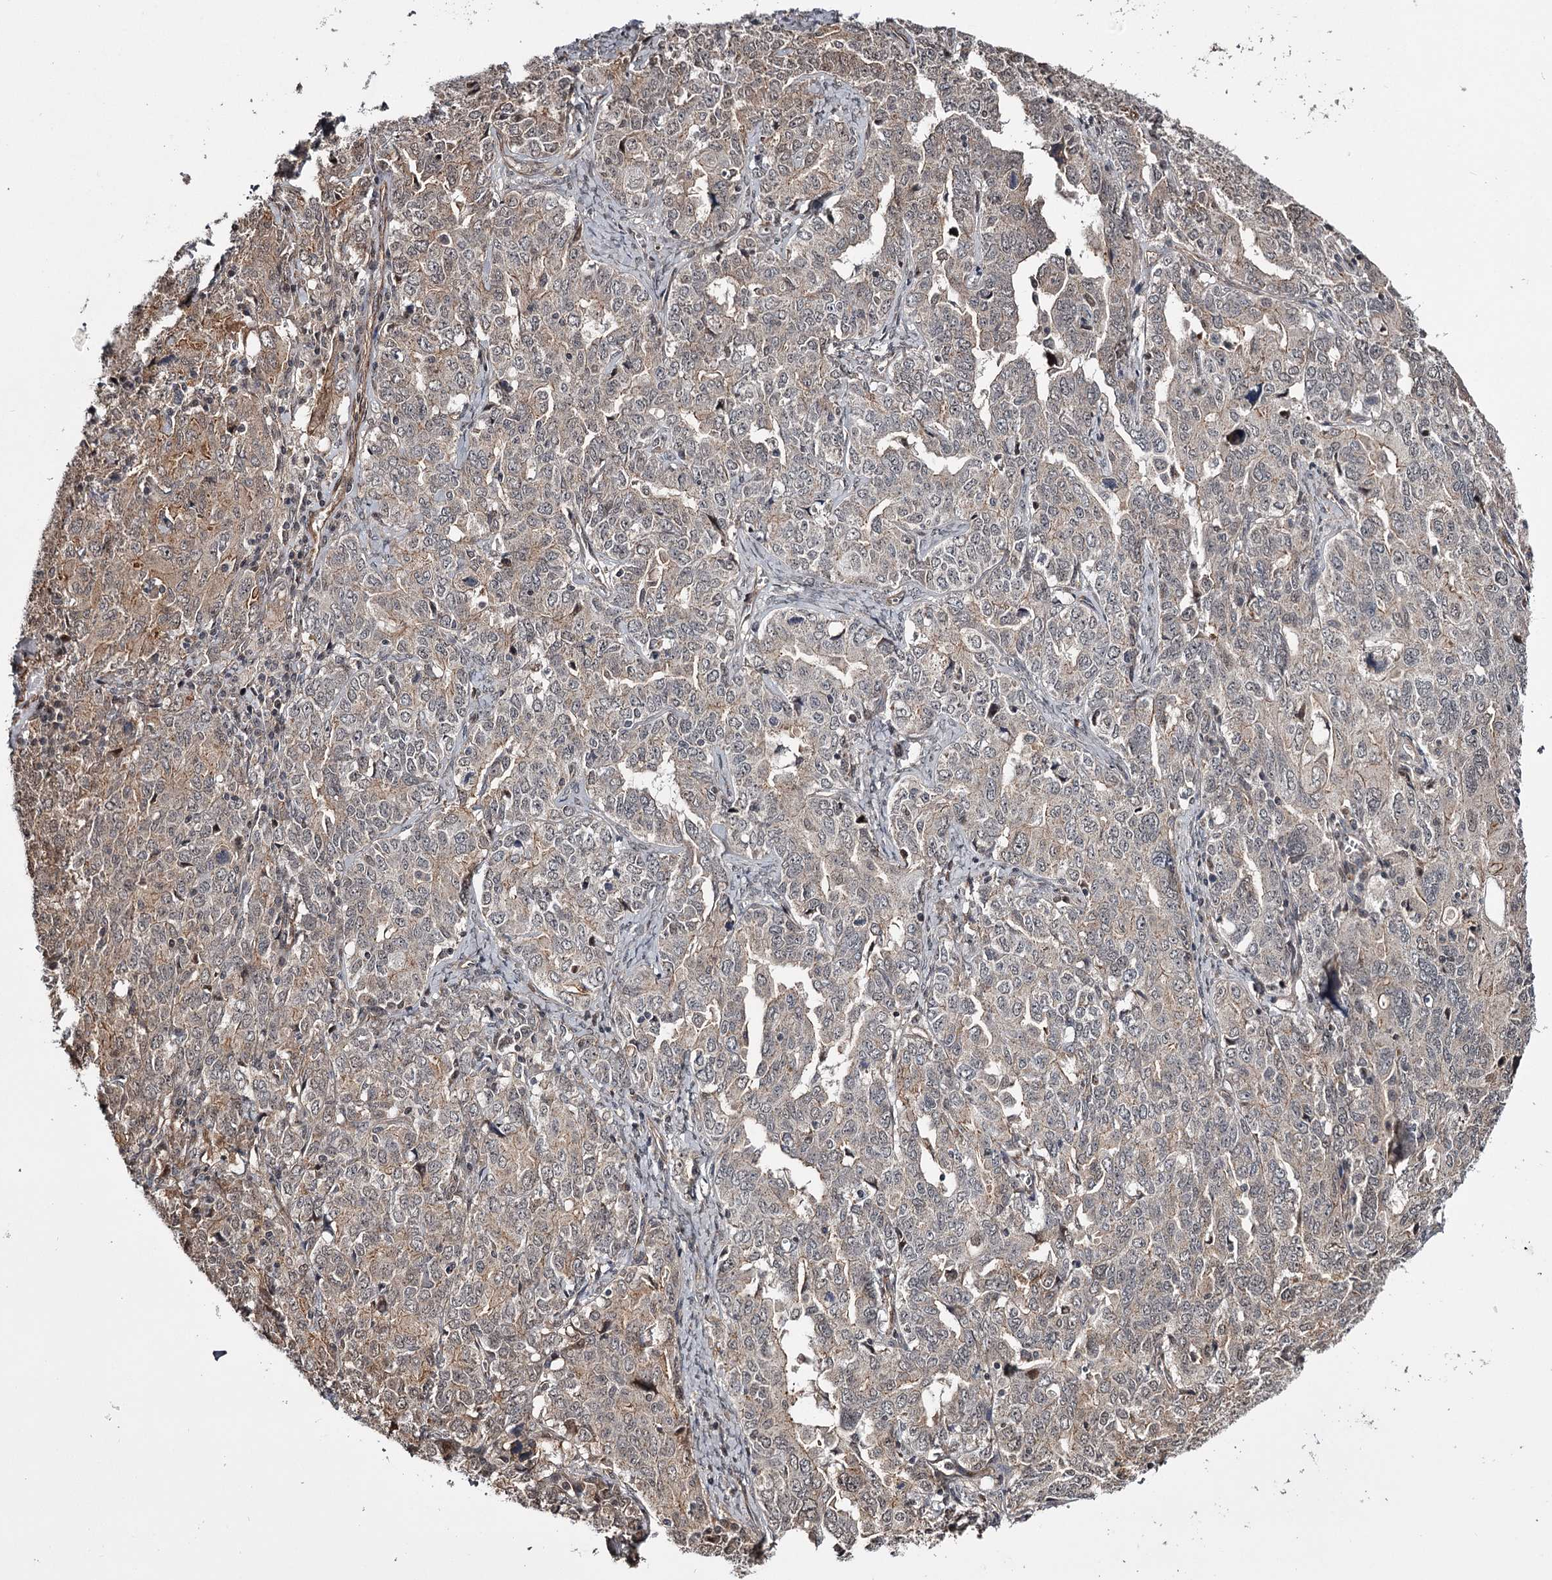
{"staining": {"intensity": "weak", "quantity": "25%-75%", "location": "cytoplasmic/membranous"}, "tissue": "ovarian cancer", "cell_type": "Tumor cells", "image_type": "cancer", "snomed": [{"axis": "morphology", "description": "Carcinoma, endometroid"}, {"axis": "topography", "description": "Ovary"}], "caption": "Immunohistochemistry staining of endometroid carcinoma (ovarian), which displays low levels of weak cytoplasmic/membranous expression in approximately 25%-75% of tumor cells indicating weak cytoplasmic/membranous protein staining. The staining was performed using DAB (3,3'-diaminobenzidine) (brown) for protein detection and nuclei were counterstained in hematoxylin (blue).", "gene": "TTC33", "patient": {"sex": "female", "age": 62}}